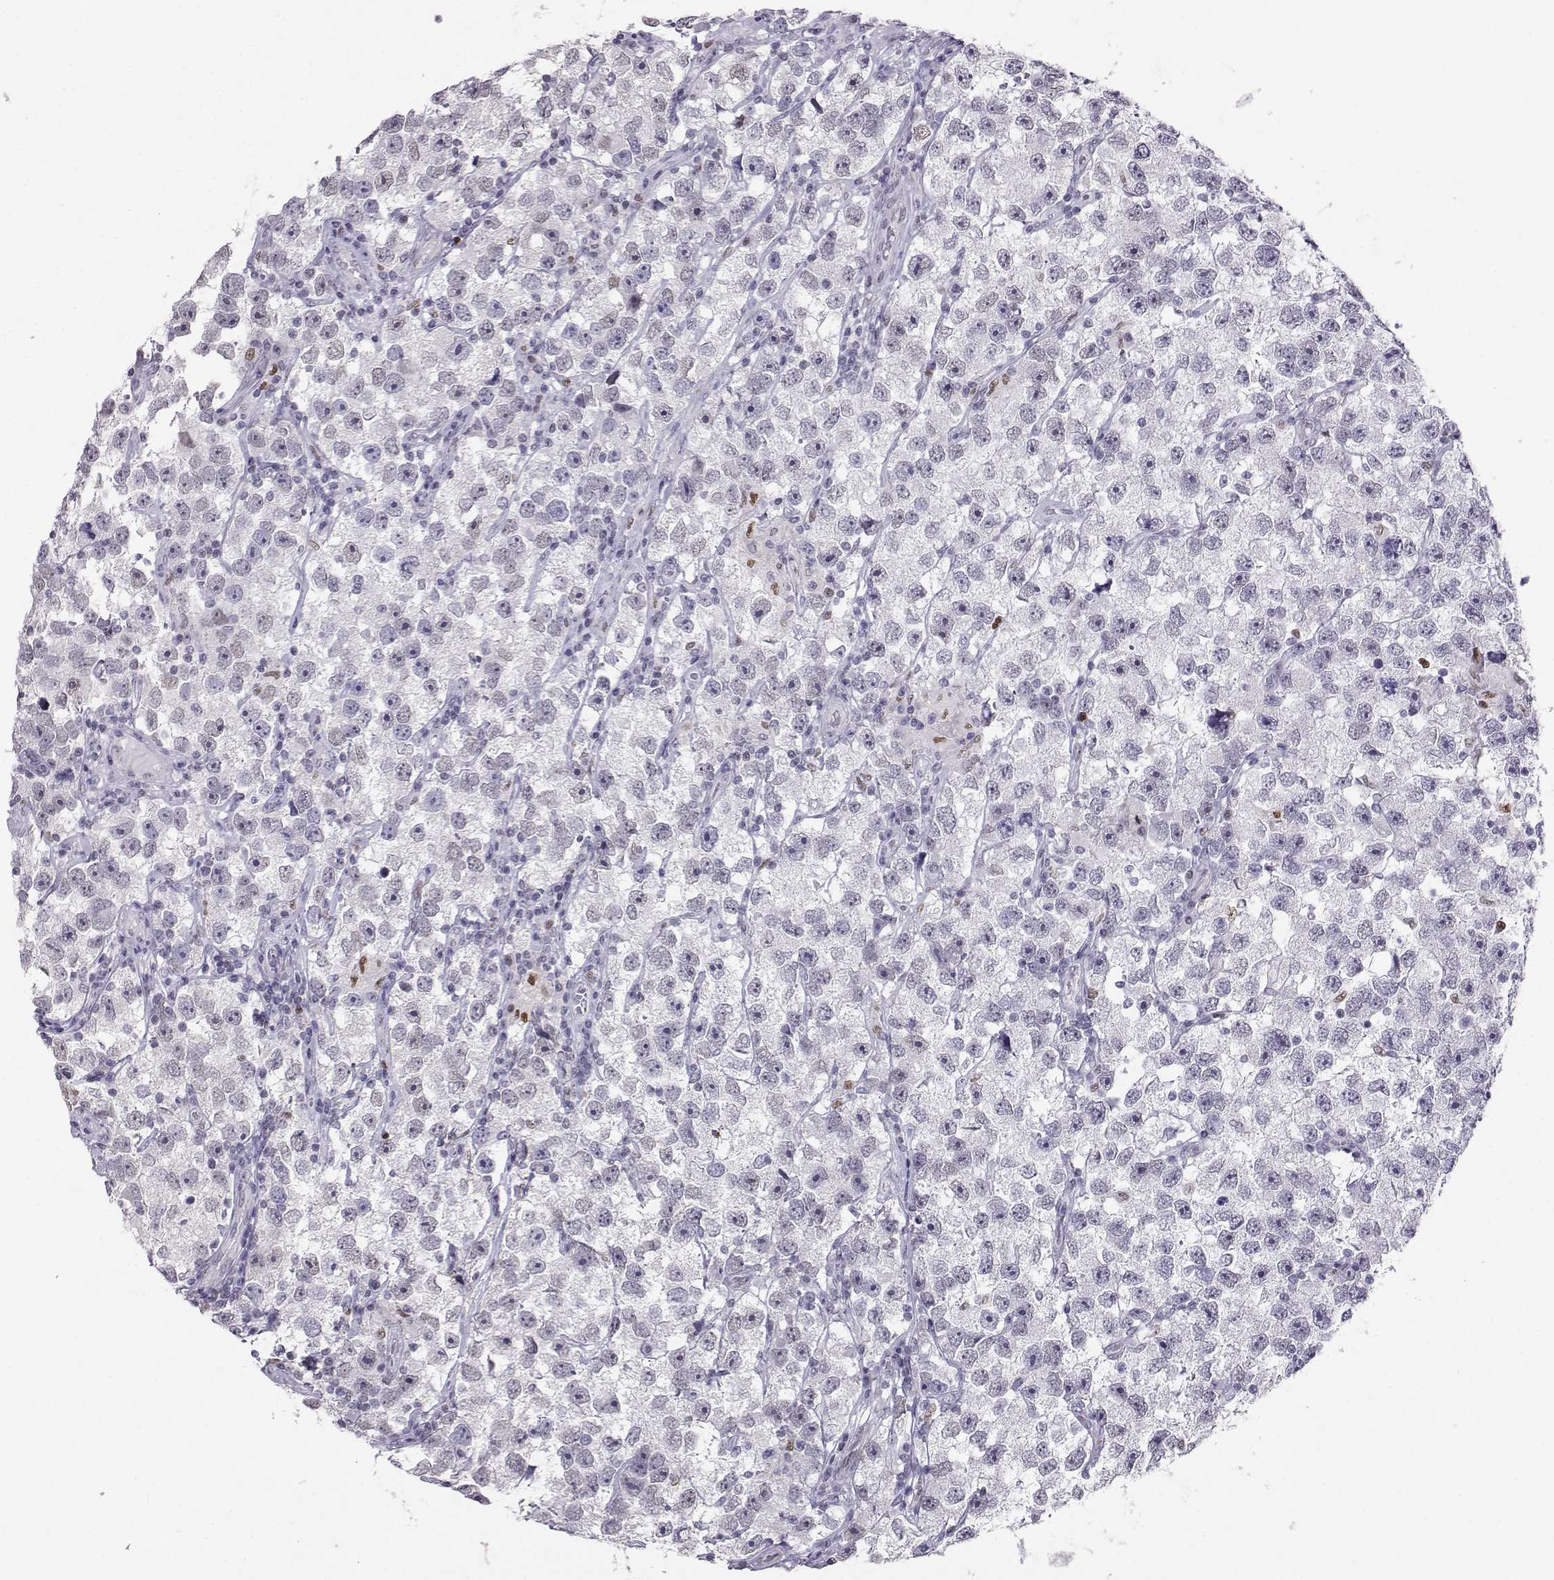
{"staining": {"intensity": "negative", "quantity": "none", "location": "none"}, "tissue": "testis cancer", "cell_type": "Tumor cells", "image_type": "cancer", "snomed": [{"axis": "morphology", "description": "Seminoma, NOS"}, {"axis": "topography", "description": "Testis"}], "caption": "DAB immunohistochemical staining of testis cancer displays no significant staining in tumor cells.", "gene": "TEDC2", "patient": {"sex": "male", "age": 26}}